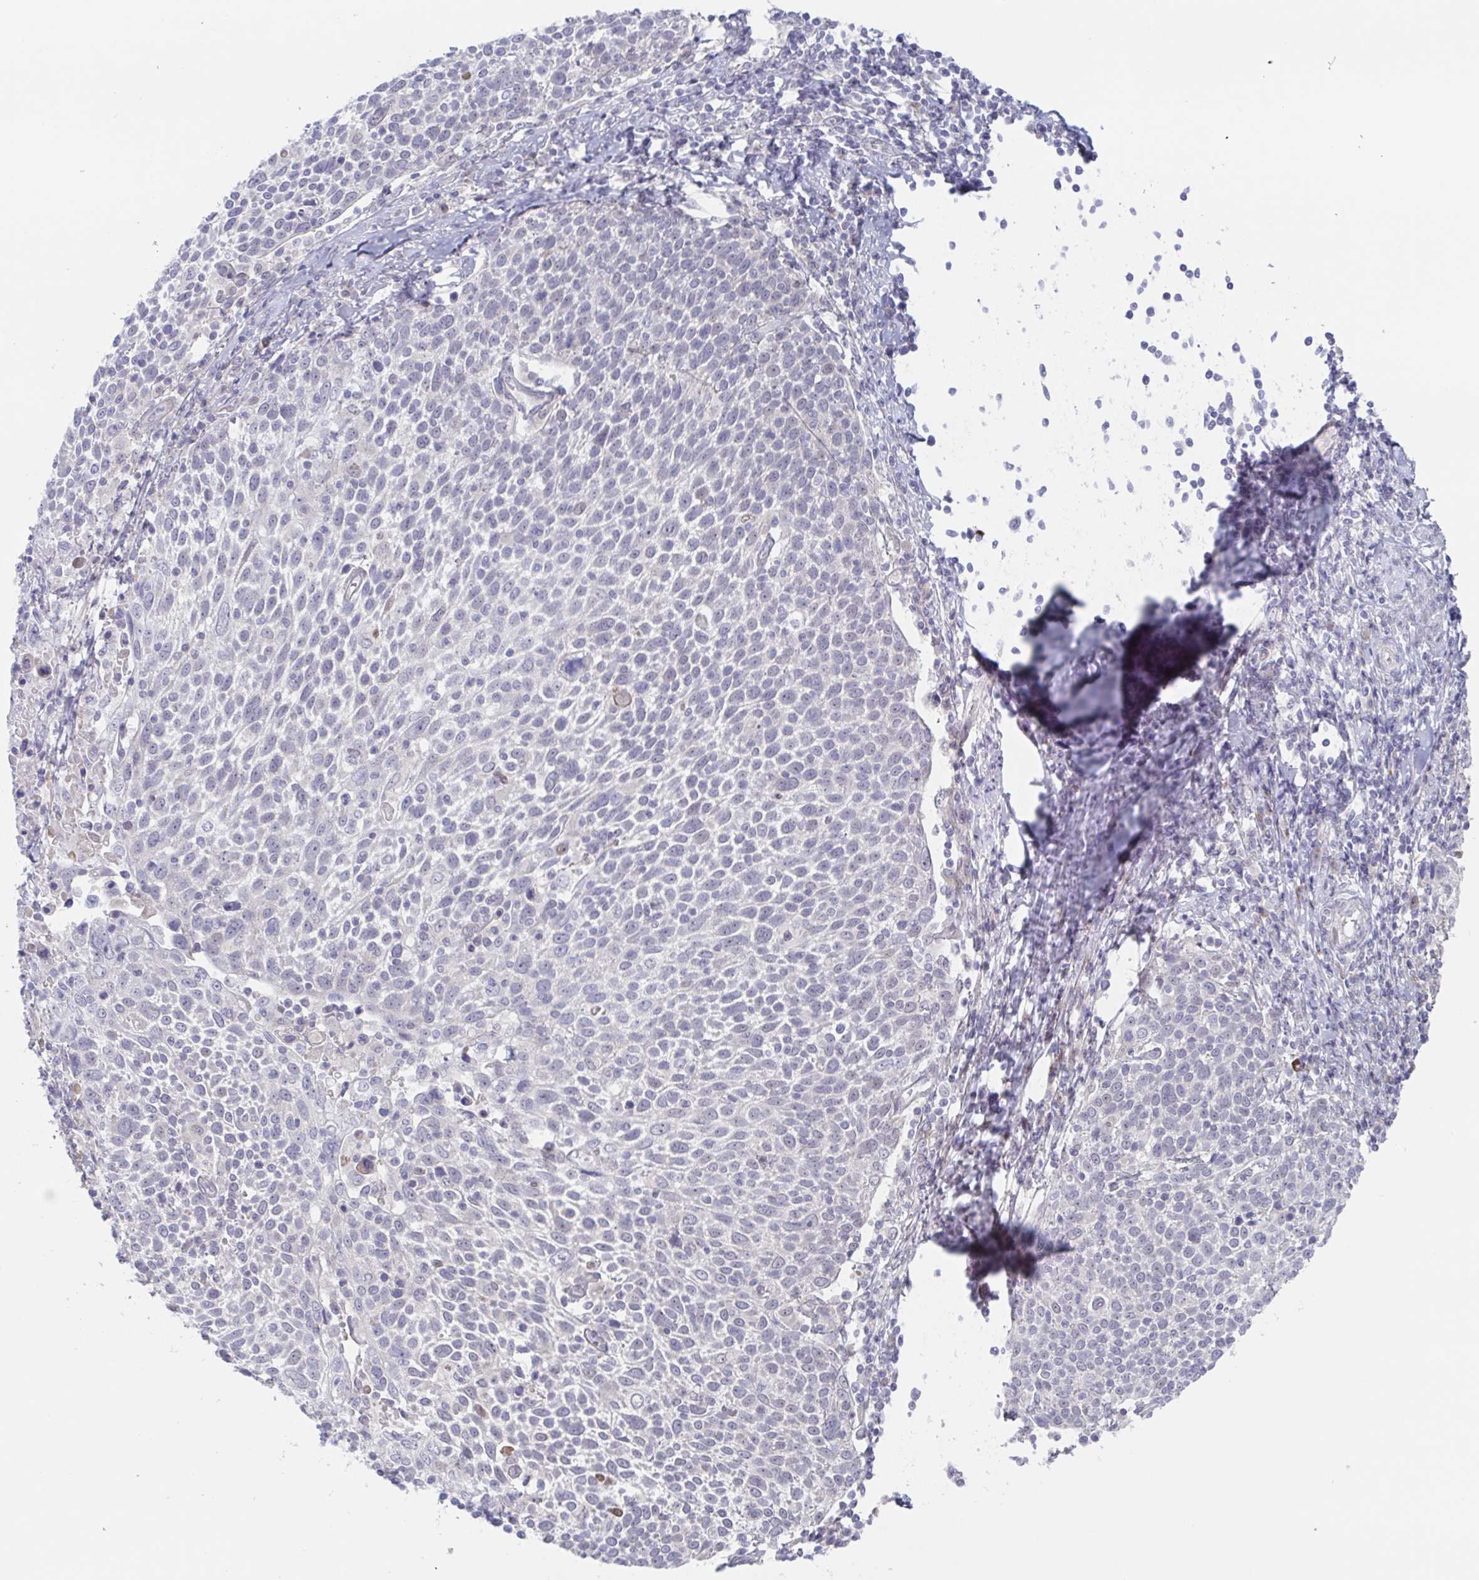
{"staining": {"intensity": "negative", "quantity": "none", "location": "none"}, "tissue": "cervical cancer", "cell_type": "Tumor cells", "image_type": "cancer", "snomed": [{"axis": "morphology", "description": "Squamous cell carcinoma, NOS"}, {"axis": "topography", "description": "Cervix"}], "caption": "Protein analysis of cervical cancer reveals no significant staining in tumor cells.", "gene": "POU2F3", "patient": {"sex": "female", "age": 61}}